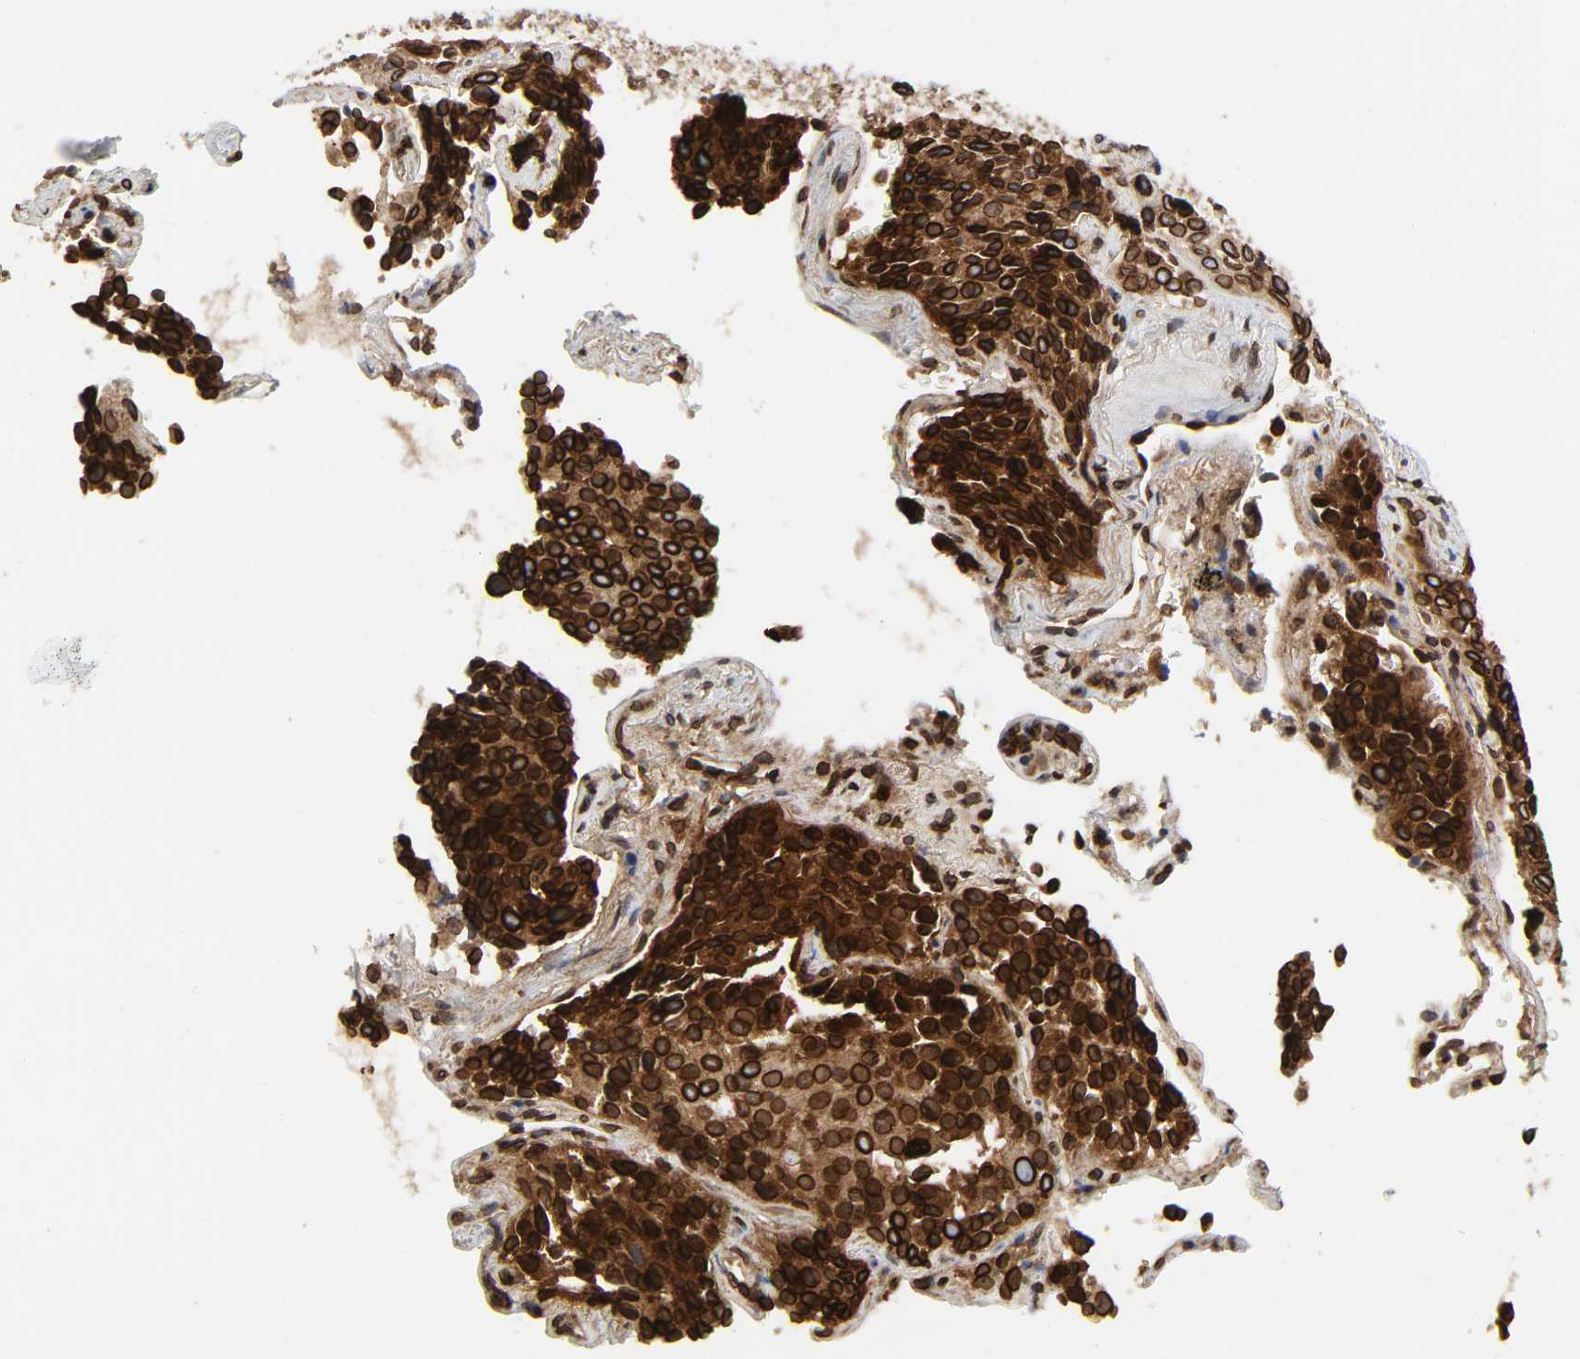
{"staining": {"intensity": "strong", "quantity": ">75%", "location": "cytoplasmic/membranous,nuclear"}, "tissue": "lung cancer", "cell_type": "Tumor cells", "image_type": "cancer", "snomed": [{"axis": "morphology", "description": "Squamous cell carcinoma, NOS"}, {"axis": "topography", "description": "Lung"}], "caption": "Immunohistochemistry (IHC) histopathology image of squamous cell carcinoma (lung) stained for a protein (brown), which reveals high levels of strong cytoplasmic/membranous and nuclear staining in approximately >75% of tumor cells.", "gene": "RANGAP1", "patient": {"sex": "male", "age": 54}}